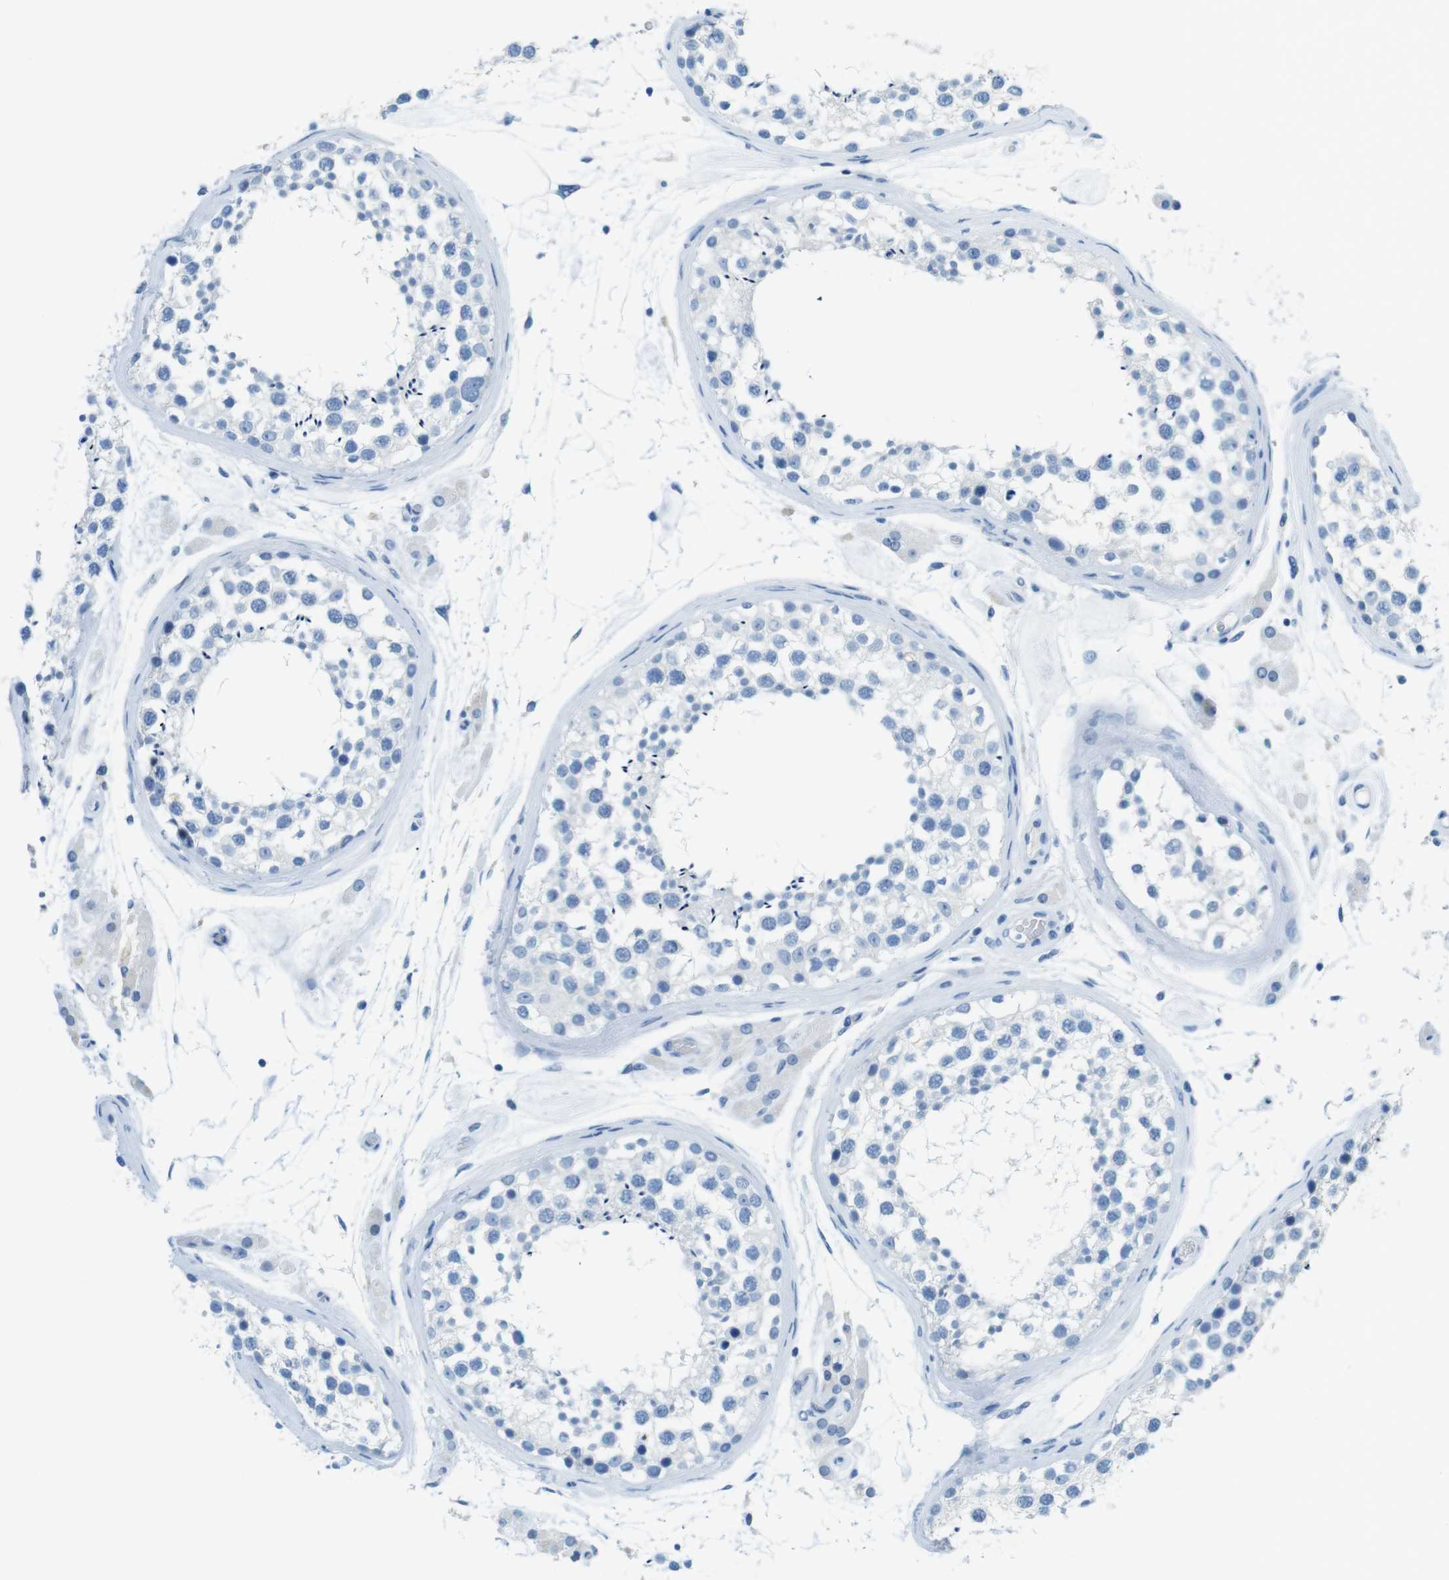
{"staining": {"intensity": "negative", "quantity": "none", "location": "none"}, "tissue": "testis", "cell_type": "Cells in seminiferous ducts", "image_type": "normal", "snomed": [{"axis": "morphology", "description": "Normal tissue, NOS"}, {"axis": "topography", "description": "Testis"}], "caption": "Photomicrograph shows no protein staining in cells in seminiferous ducts of benign testis.", "gene": "MCEMP1", "patient": {"sex": "male", "age": 46}}